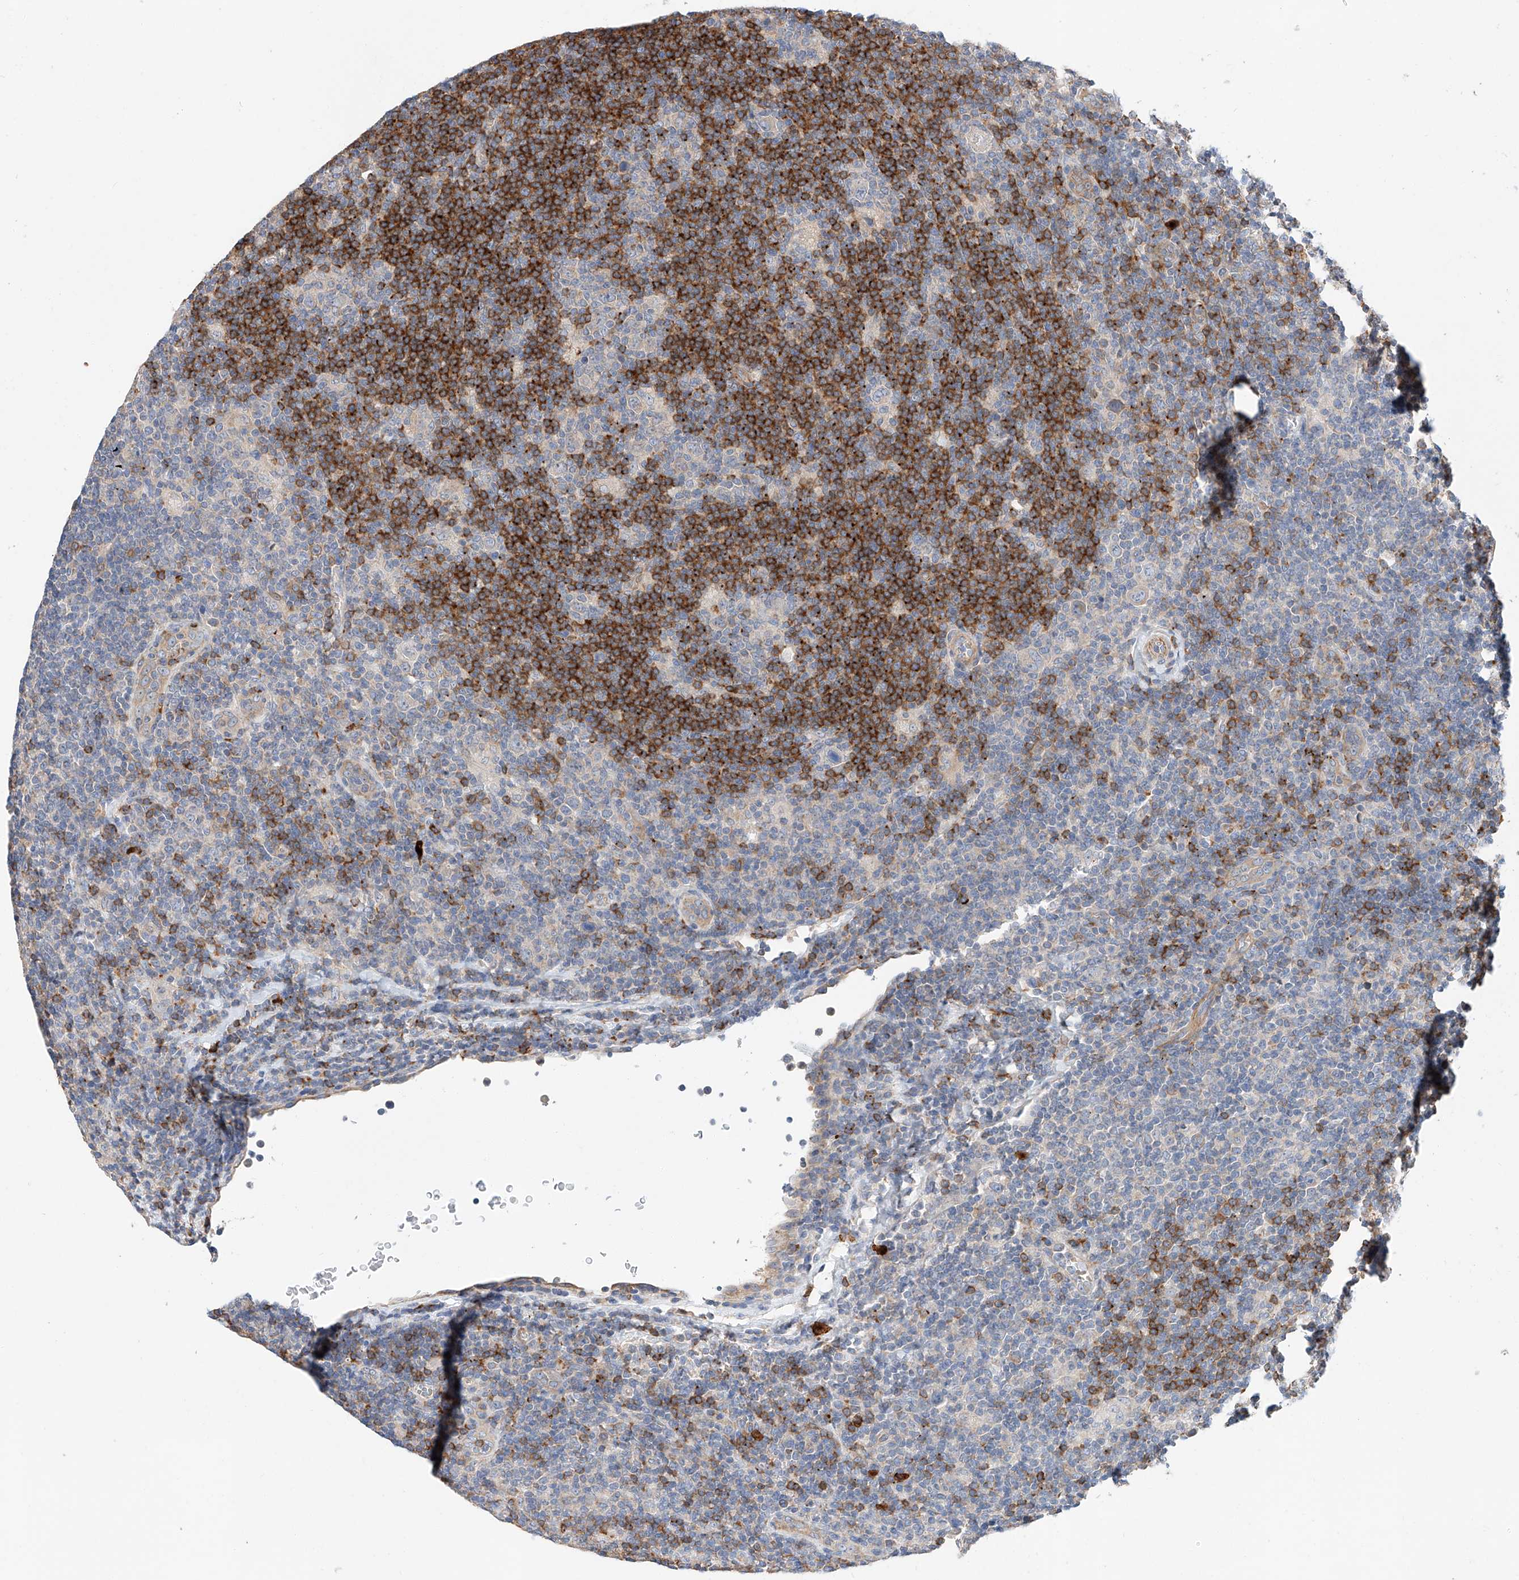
{"staining": {"intensity": "negative", "quantity": "none", "location": "none"}, "tissue": "lymphoma", "cell_type": "Tumor cells", "image_type": "cancer", "snomed": [{"axis": "morphology", "description": "Hodgkin's disease, NOS"}, {"axis": "topography", "description": "Lymph node"}], "caption": "Tumor cells show no significant expression in Hodgkin's disease. (DAB (3,3'-diaminobenzidine) IHC visualized using brightfield microscopy, high magnification).", "gene": "GLMN", "patient": {"sex": "female", "age": 57}}